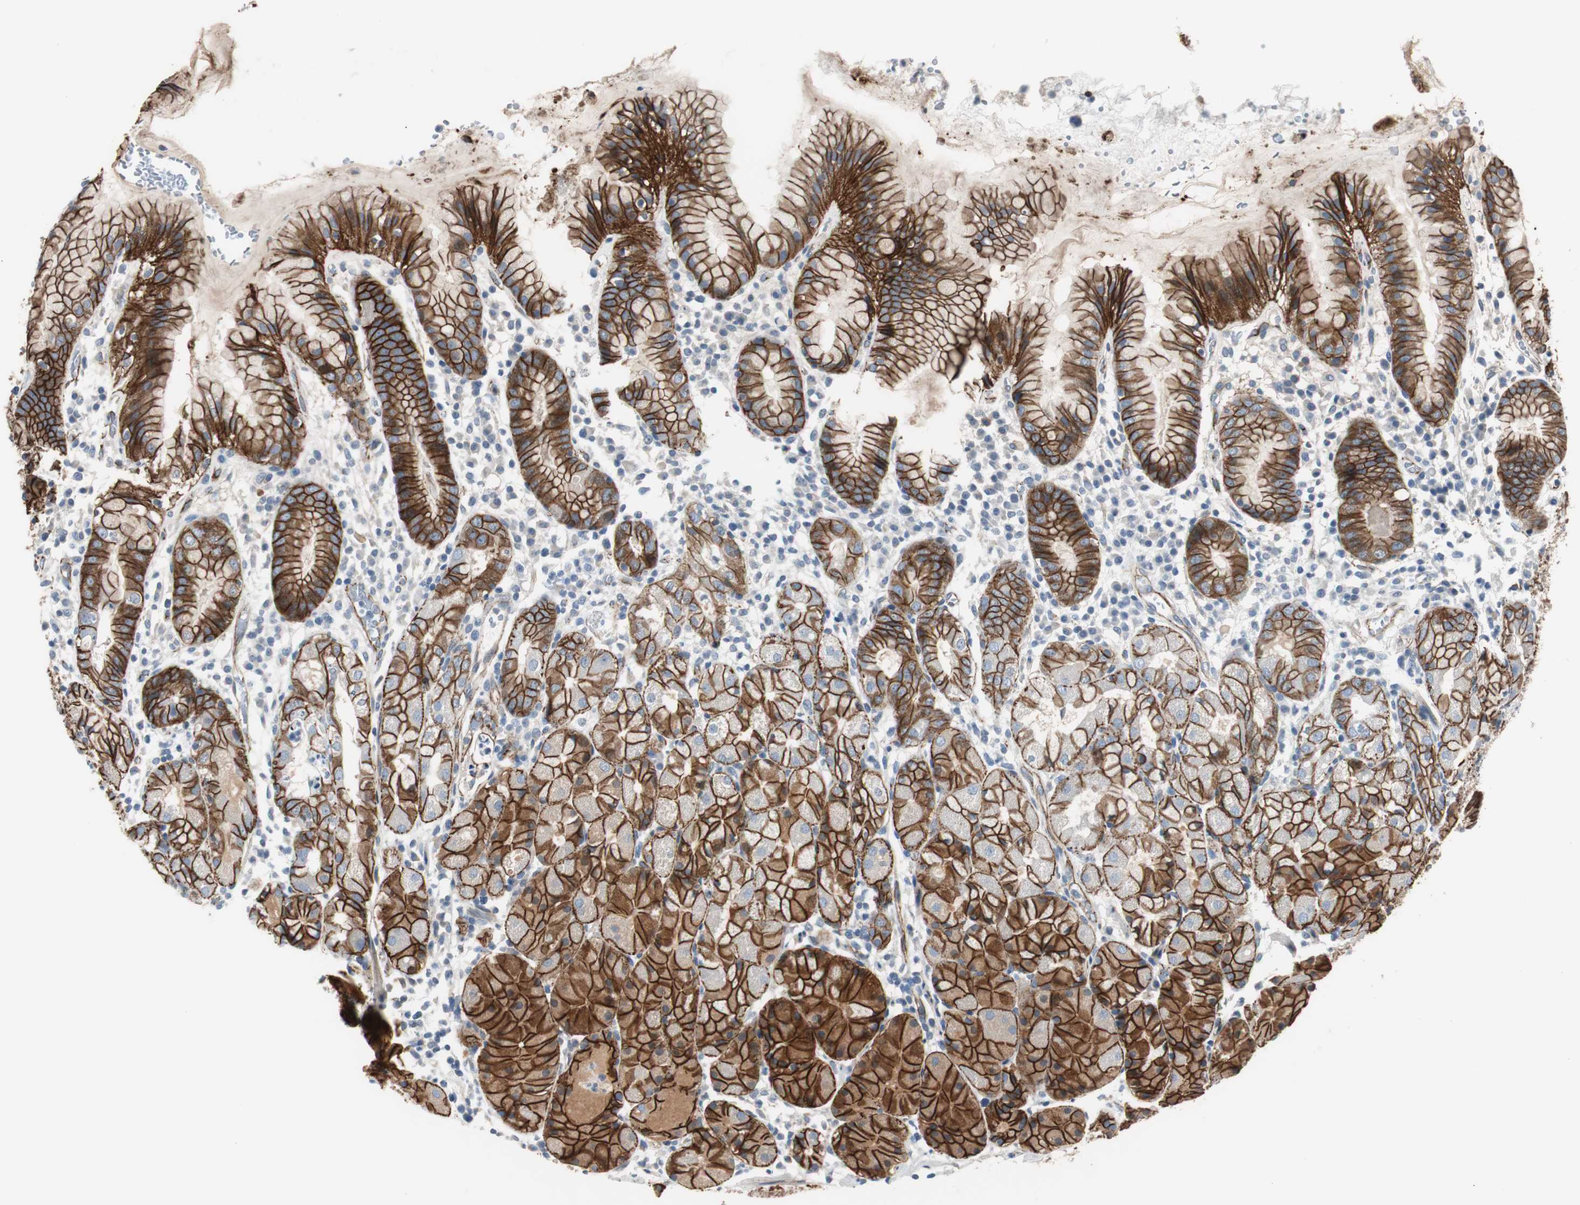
{"staining": {"intensity": "strong", "quantity": ">75%", "location": "cytoplasmic/membranous"}, "tissue": "stomach", "cell_type": "Glandular cells", "image_type": "normal", "snomed": [{"axis": "morphology", "description": "Normal tissue, NOS"}, {"axis": "topography", "description": "Stomach"}, {"axis": "topography", "description": "Stomach, lower"}], "caption": "Immunohistochemistry (IHC) photomicrograph of unremarkable stomach stained for a protein (brown), which demonstrates high levels of strong cytoplasmic/membranous staining in approximately >75% of glandular cells.", "gene": "STXBP4", "patient": {"sex": "female", "age": 75}}